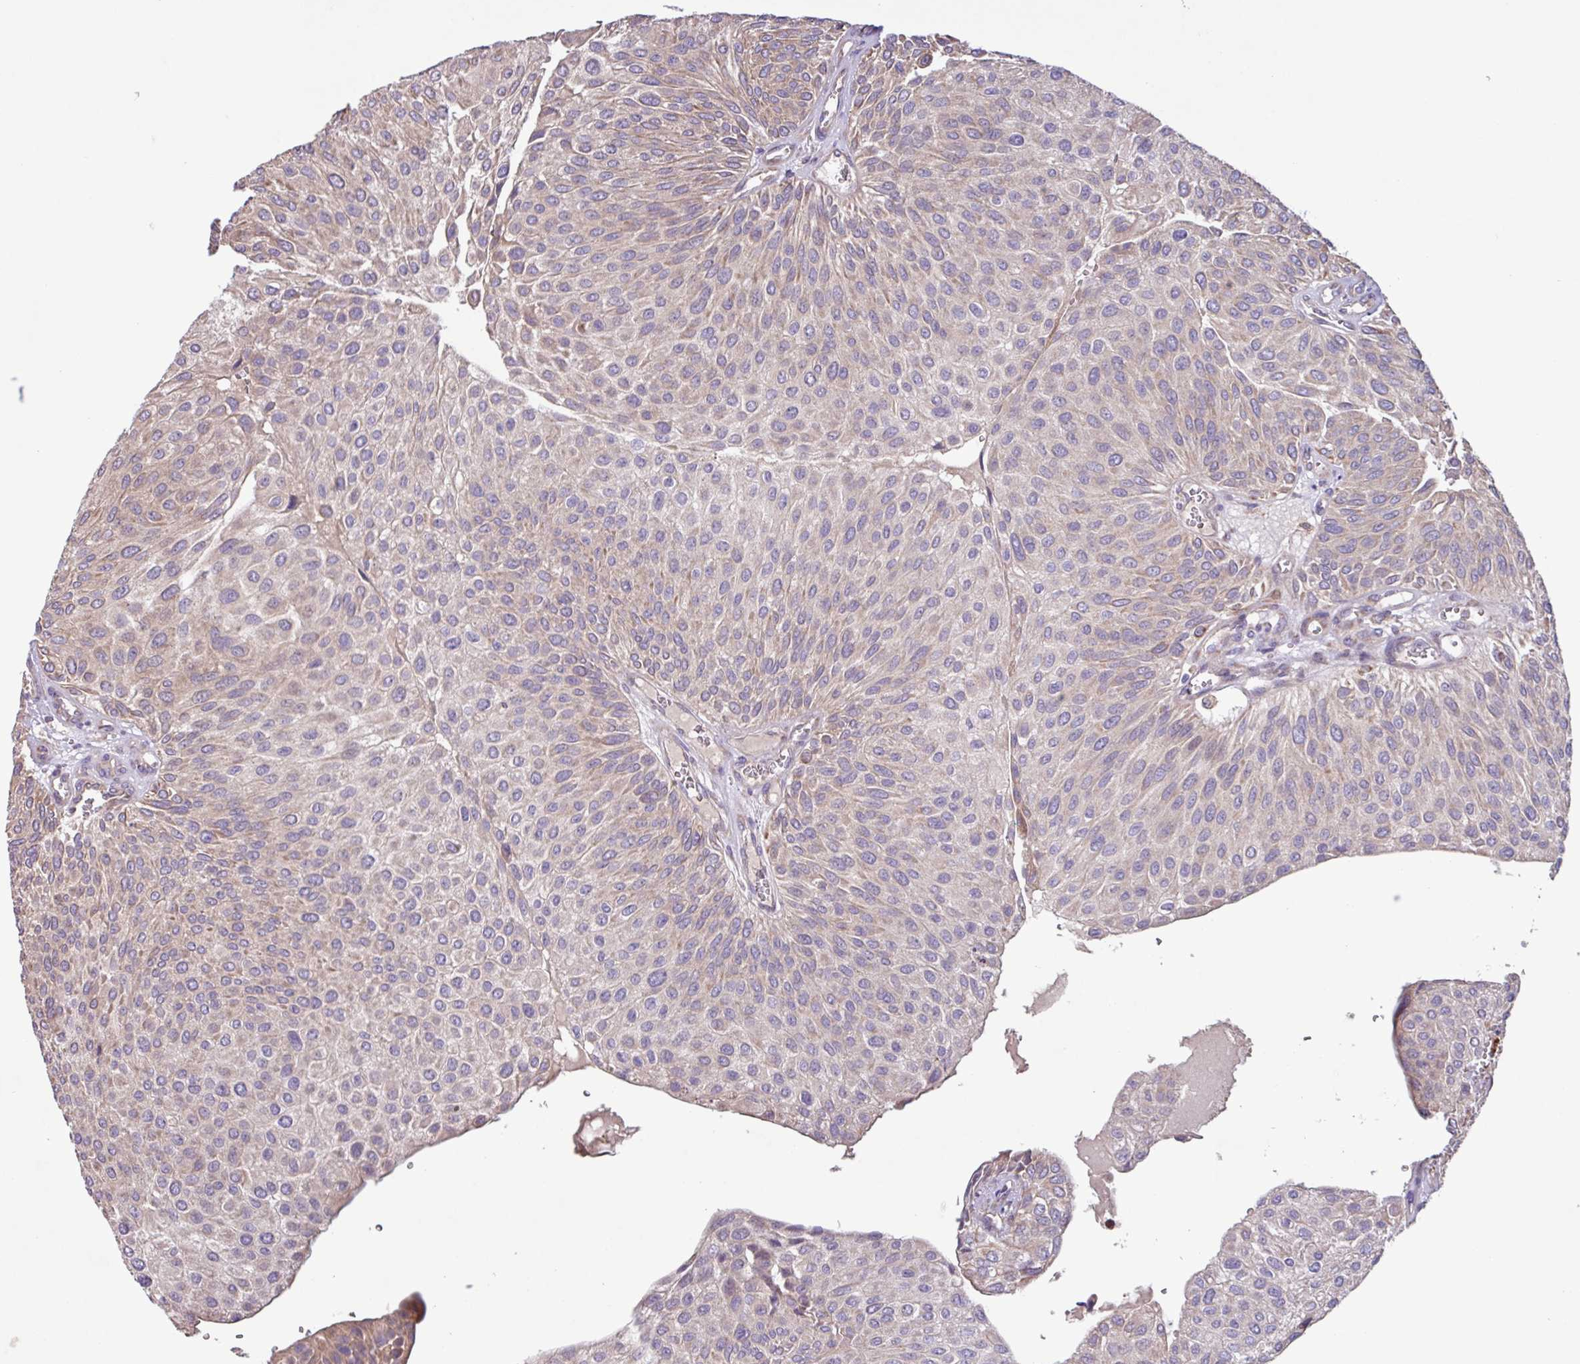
{"staining": {"intensity": "weak", "quantity": "<25%", "location": "cytoplasmic/membranous"}, "tissue": "urothelial cancer", "cell_type": "Tumor cells", "image_type": "cancer", "snomed": [{"axis": "morphology", "description": "Urothelial carcinoma, NOS"}, {"axis": "topography", "description": "Urinary bladder"}], "caption": "This is an immunohistochemistry (IHC) micrograph of transitional cell carcinoma. There is no positivity in tumor cells.", "gene": "PTPRQ", "patient": {"sex": "male", "age": 67}}